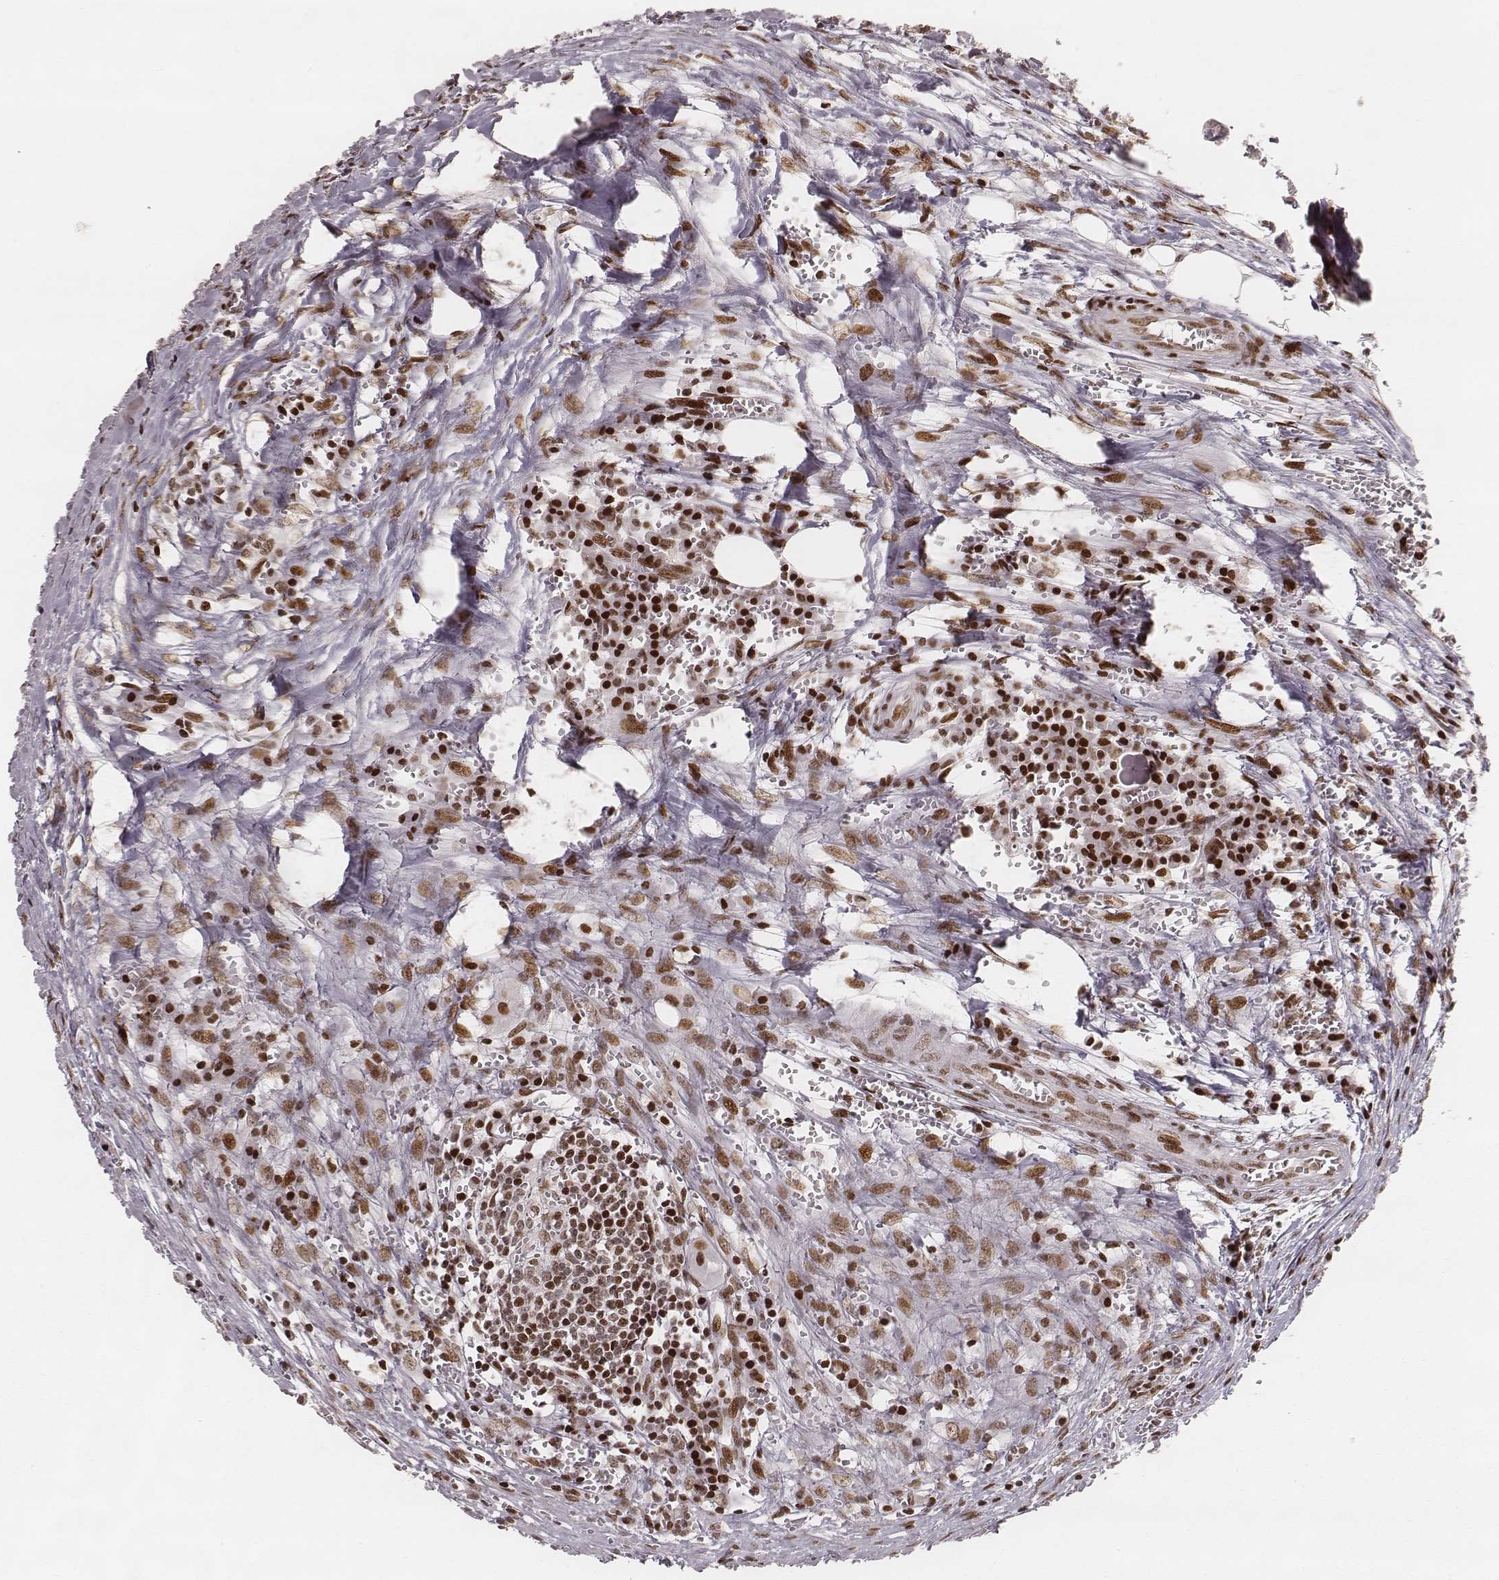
{"staining": {"intensity": "moderate", "quantity": ">75%", "location": "nuclear"}, "tissue": "colorectal cancer", "cell_type": "Tumor cells", "image_type": "cancer", "snomed": [{"axis": "morphology", "description": "Adenocarcinoma, NOS"}, {"axis": "topography", "description": "Colon"}], "caption": "A brown stain labels moderate nuclear positivity of a protein in human colorectal cancer (adenocarcinoma) tumor cells. The protein of interest is stained brown, and the nuclei are stained in blue (DAB (3,3'-diaminobenzidine) IHC with brightfield microscopy, high magnification).", "gene": "HNRNPC", "patient": {"sex": "female", "age": 82}}